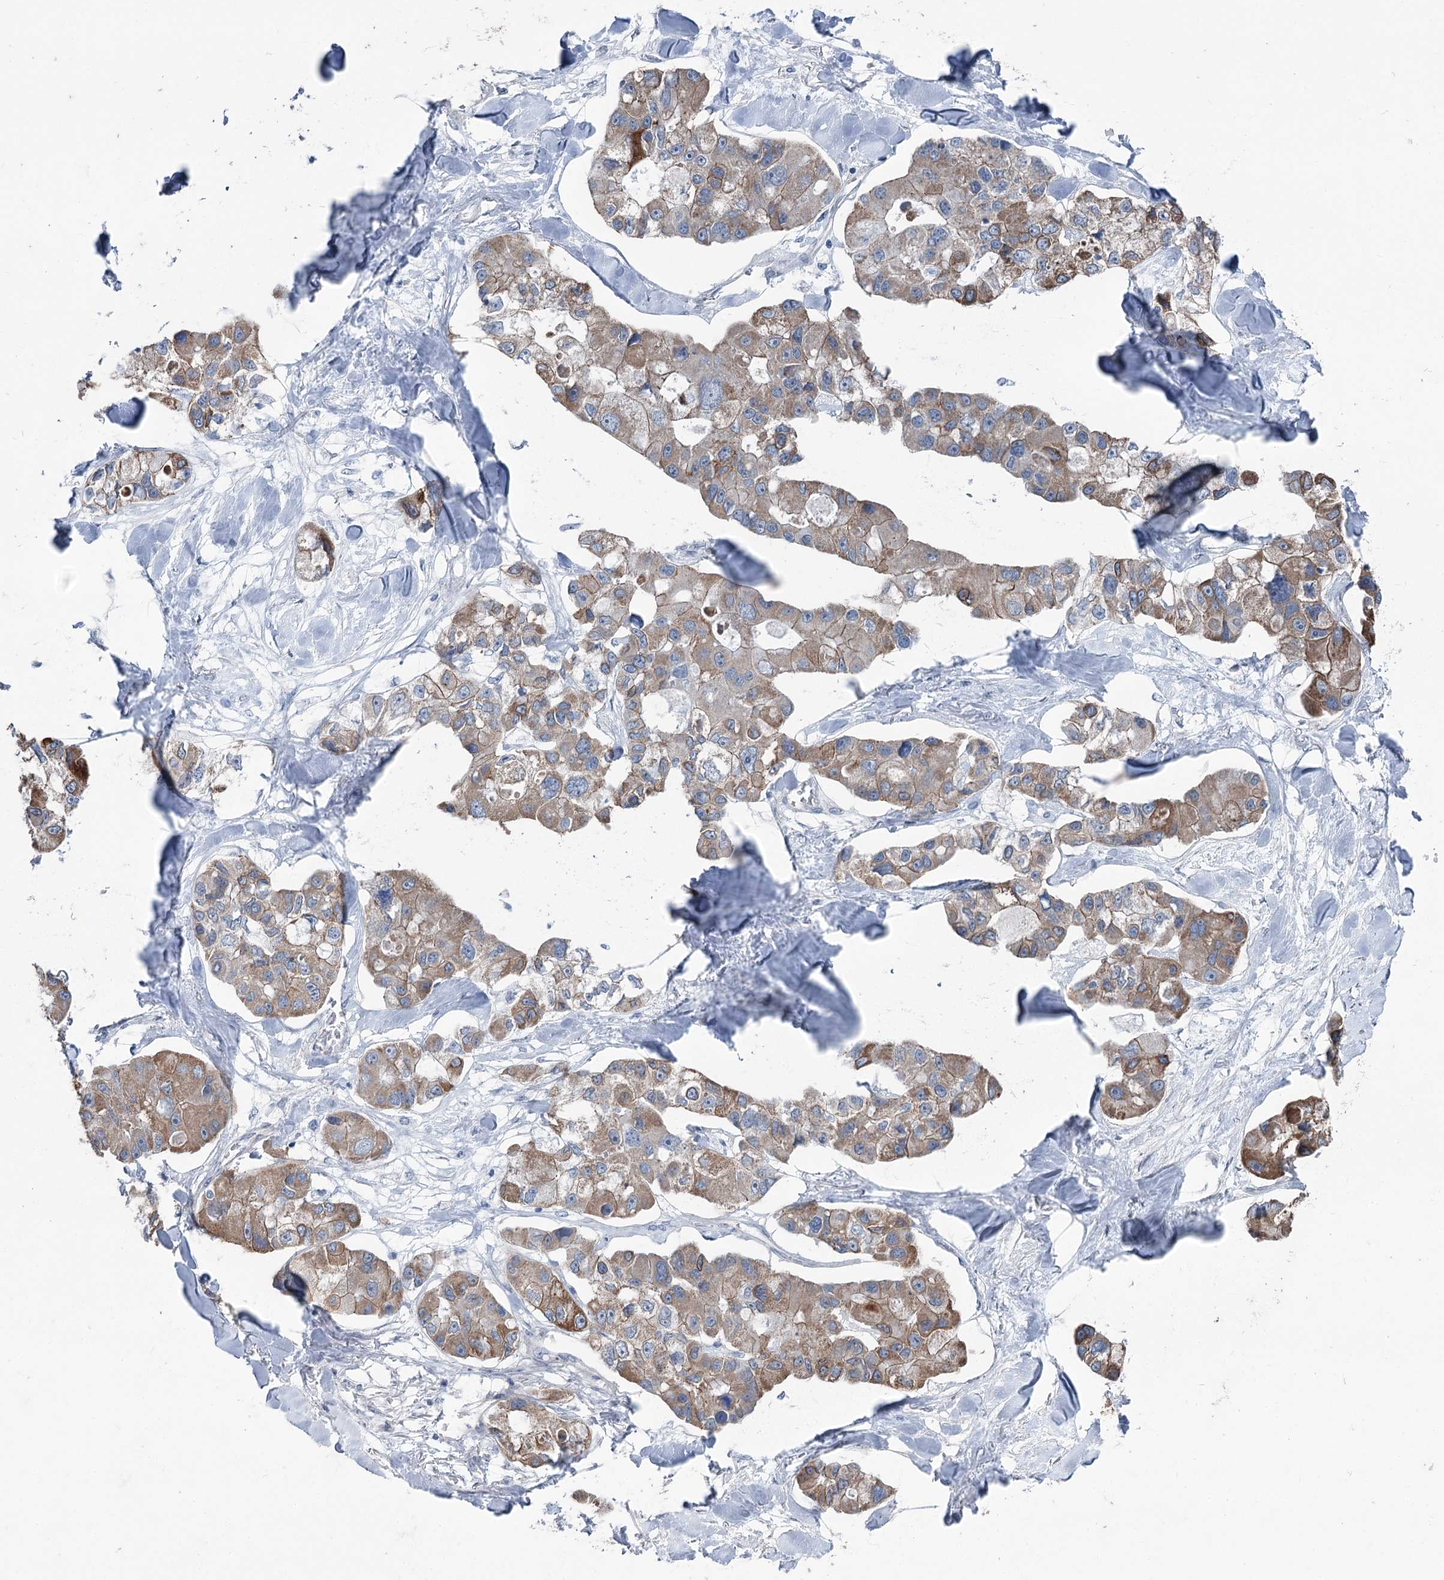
{"staining": {"intensity": "moderate", "quantity": ">75%", "location": "cytoplasmic/membranous"}, "tissue": "lung cancer", "cell_type": "Tumor cells", "image_type": "cancer", "snomed": [{"axis": "morphology", "description": "Adenocarcinoma, NOS"}, {"axis": "topography", "description": "Lung"}], "caption": "Immunohistochemistry of human lung adenocarcinoma reveals medium levels of moderate cytoplasmic/membranous staining in approximately >75% of tumor cells. (Stains: DAB in brown, nuclei in blue, Microscopy: brightfield microscopy at high magnification).", "gene": "FAM120B", "patient": {"sex": "female", "age": 54}}